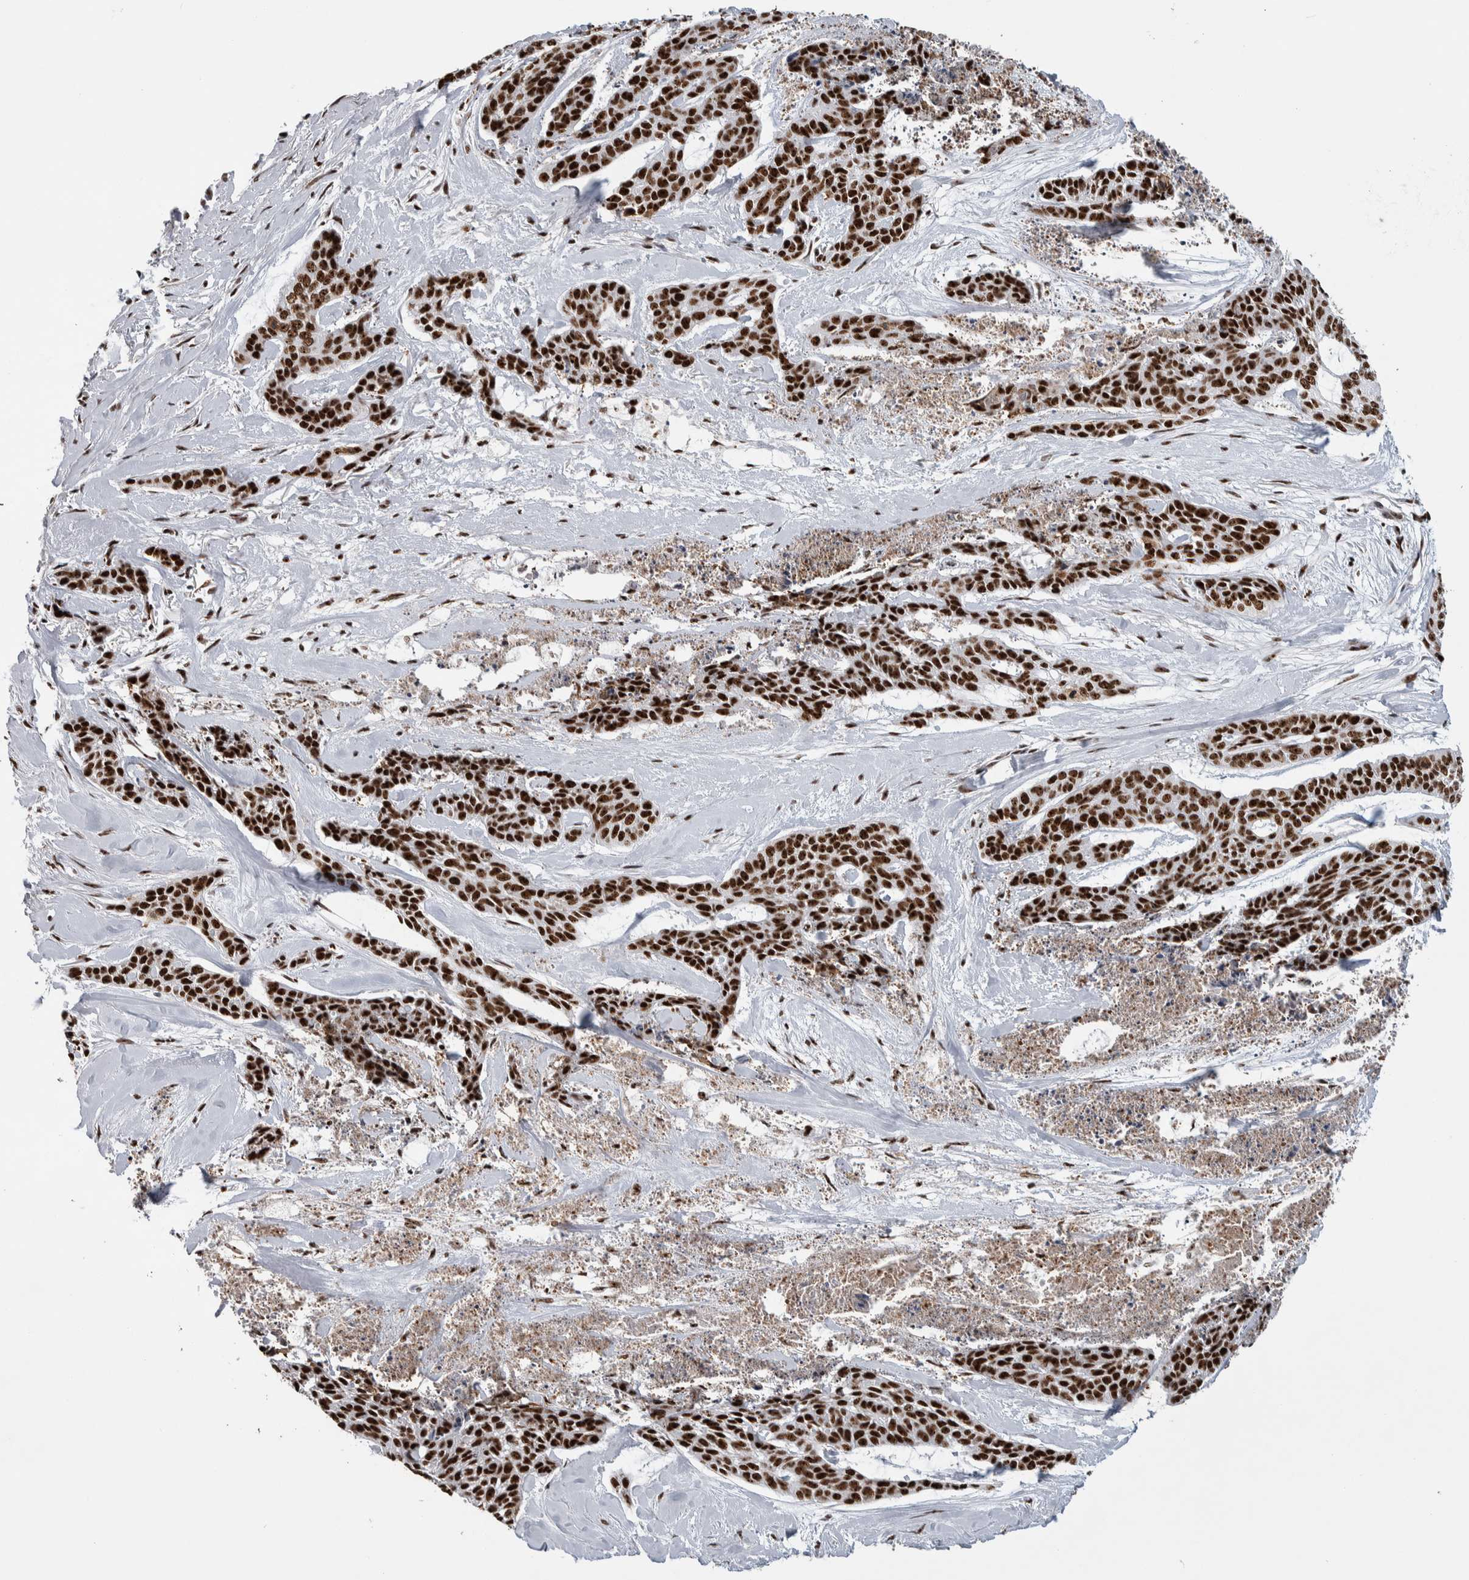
{"staining": {"intensity": "strong", "quantity": ">75%", "location": "nuclear"}, "tissue": "skin cancer", "cell_type": "Tumor cells", "image_type": "cancer", "snomed": [{"axis": "morphology", "description": "Basal cell carcinoma"}, {"axis": "topography", "description": "Skin"}], "caption": "A brown stain highlights strong nuclear positivity of a protein in skin cancer (basal cell carcinoma) tumor cells.", "gene": "NCL", "patient": {"sex": "female", "age": 64}}